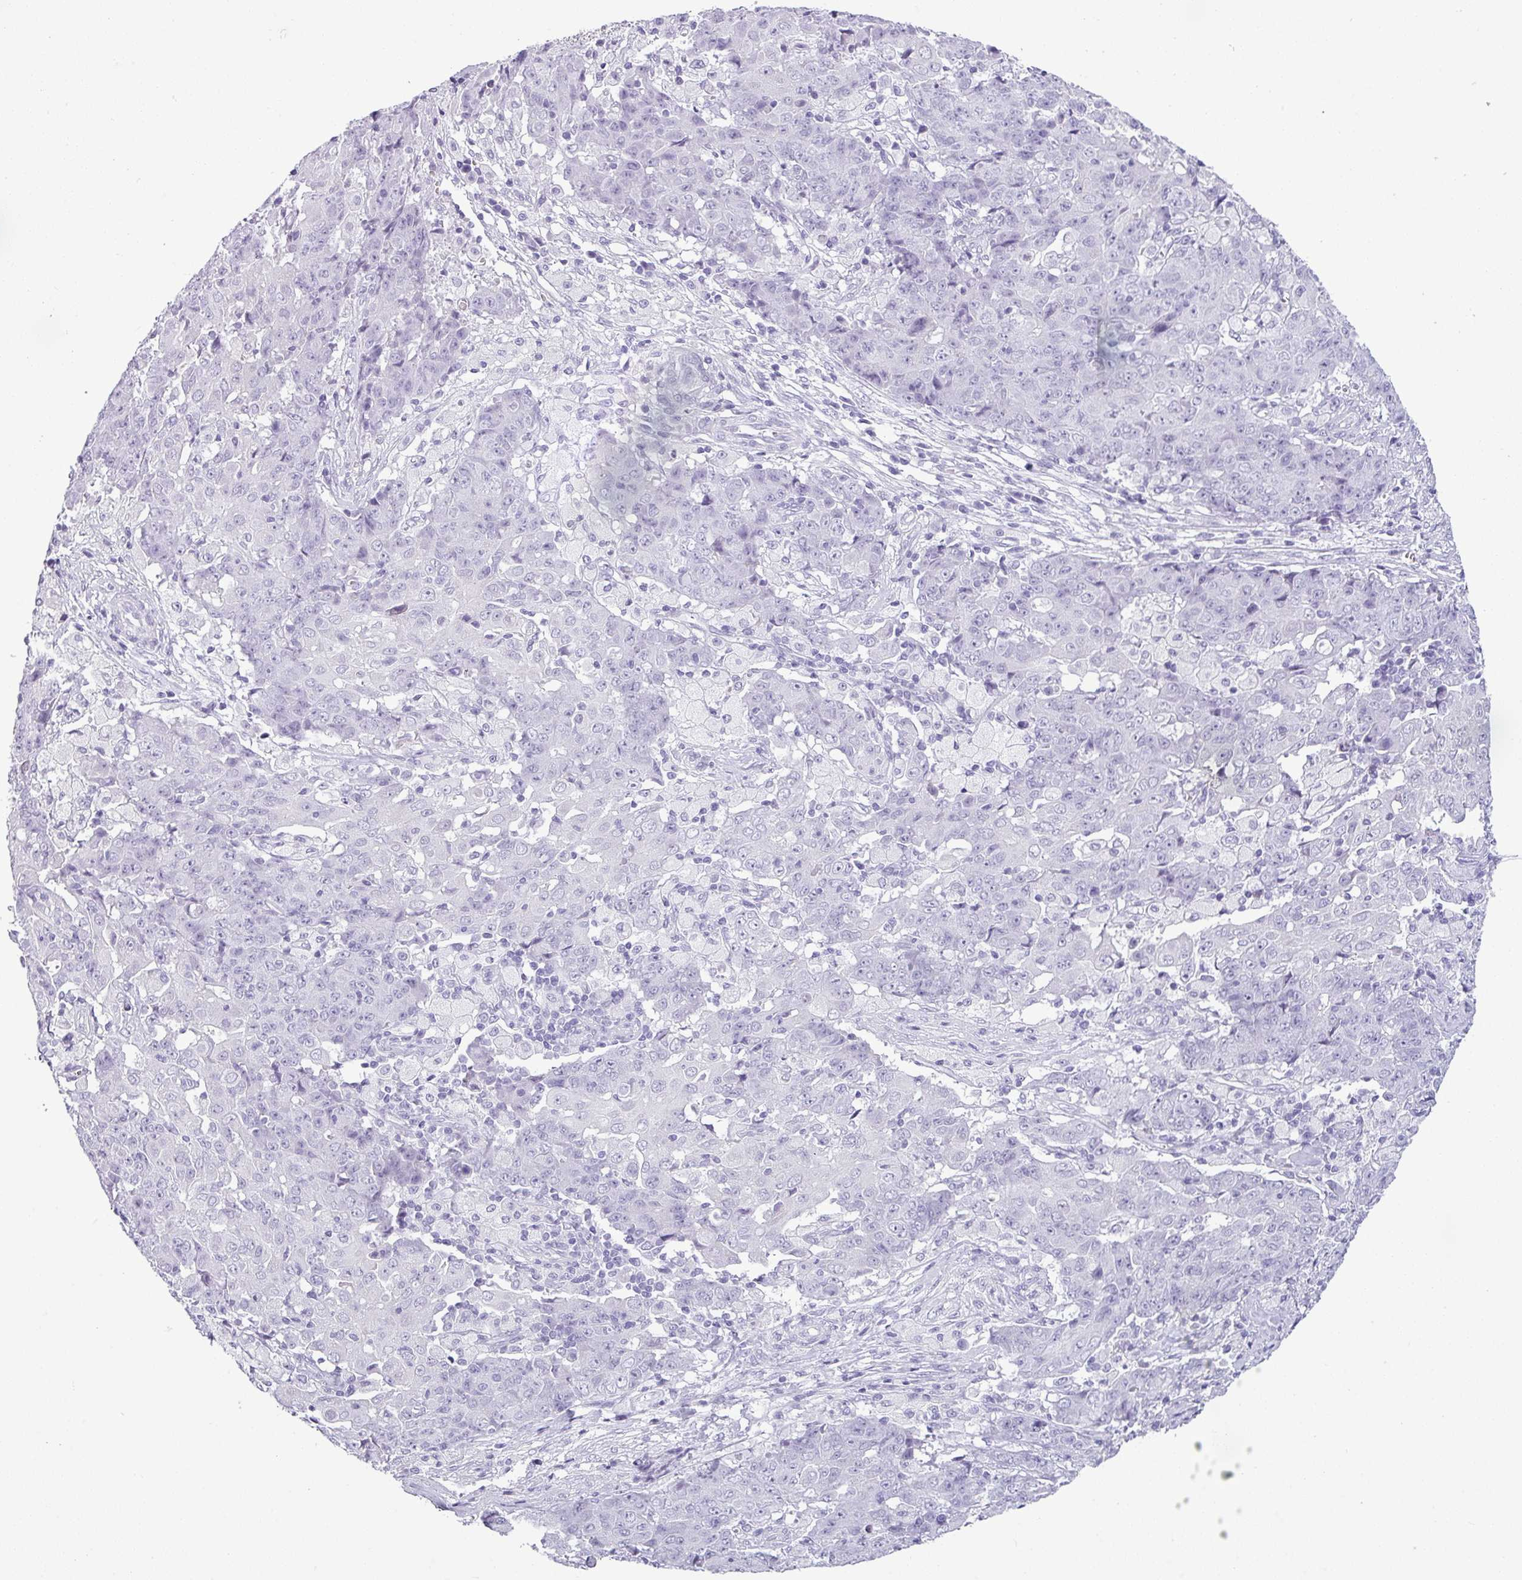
{"staining": {"intensity": "negative", "quantity": "none", "location": "none"}, "tissue": "ovarian cancer", "cell_type": "Tumor cells", "image_type": "cancer", "snomed": [{"axis": "morphology", "description": "Carcinoma, endometroid"}, {"axis": "topography", "description": "Ovary"}], "caption": "Tumor cells show no significant protein positivity in ovarian cancer.", "gene": "CDH16", "patient": {"sex": "female", "age": 42}}